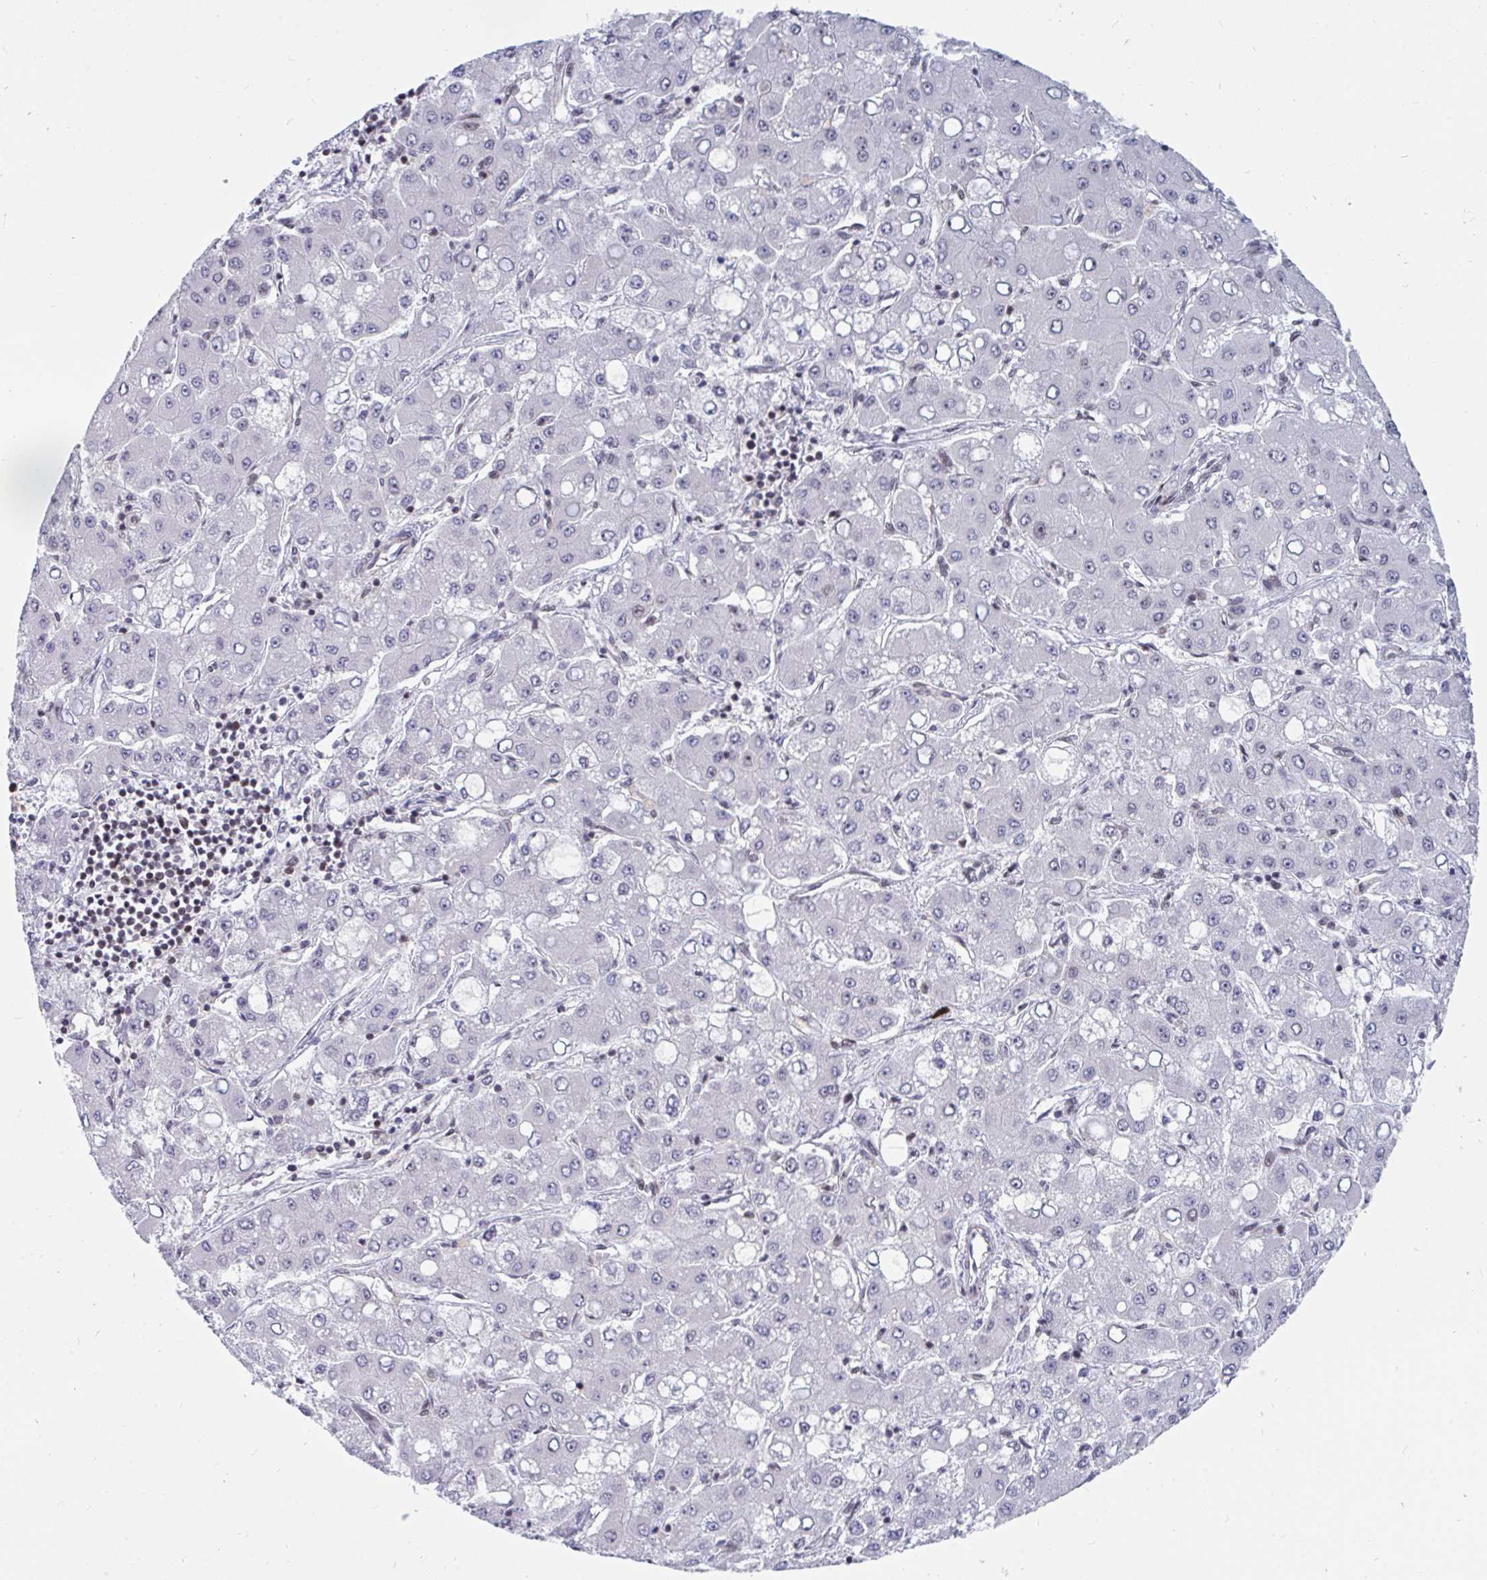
{"staining": {"intensity": "negative", "quantity": "none", "location": "none"}, "tissue": "liver cancer", "cell_type": "Tumor cells", "image_type": "cancer", "snomed": [{"axis": "morphology", "description": "Carcinoma, Hepatocellular, NOS"}, {"axis": "topography", "description": "Liver"}], "caption": "Liver hepatocellular carcinoma was stained to show a protein in brown. There is no significant expression in tumor cells.", "gene": "TRIP12", "patient": {"sex": "male", "age": 40}}